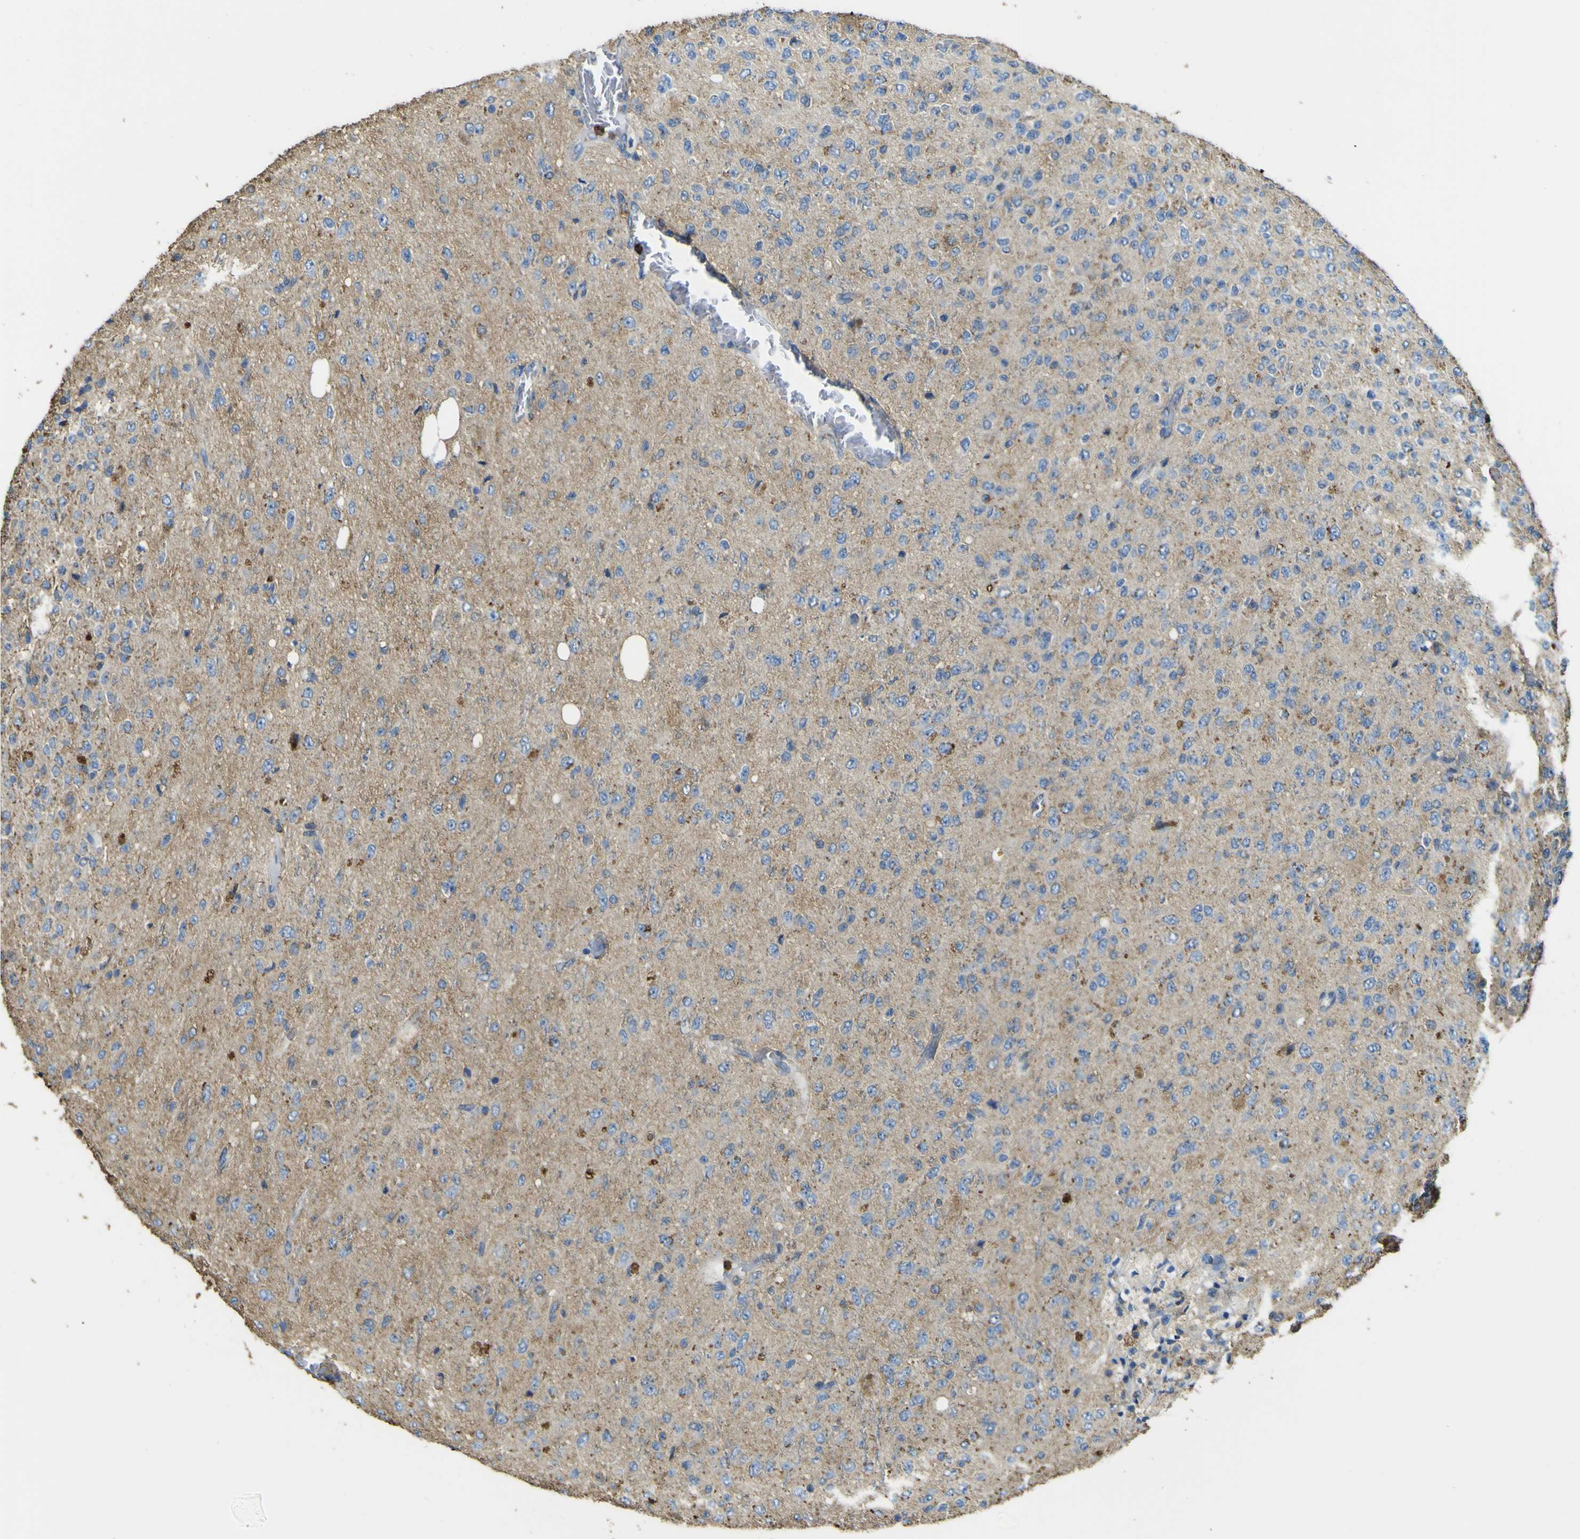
{"staining": {"intensity": "negative", "quantity": "none", "location": "none"}, "tissue": "glioma", "cell_type": "Tumor cells", "image_type": "cancer", "snomed": [{"axis": "morphology", "description": "Glioma, malignant, High grade"}, {"axis": "topography", "description": "pancreas cauda"}], "caption": "IHC image of high-grade glioma (malignant) stained for a protein (brown), which reveals no staining in tumor cells.", "gene": "ACSL3", "patient": {"sex": "male", "age": 60}}